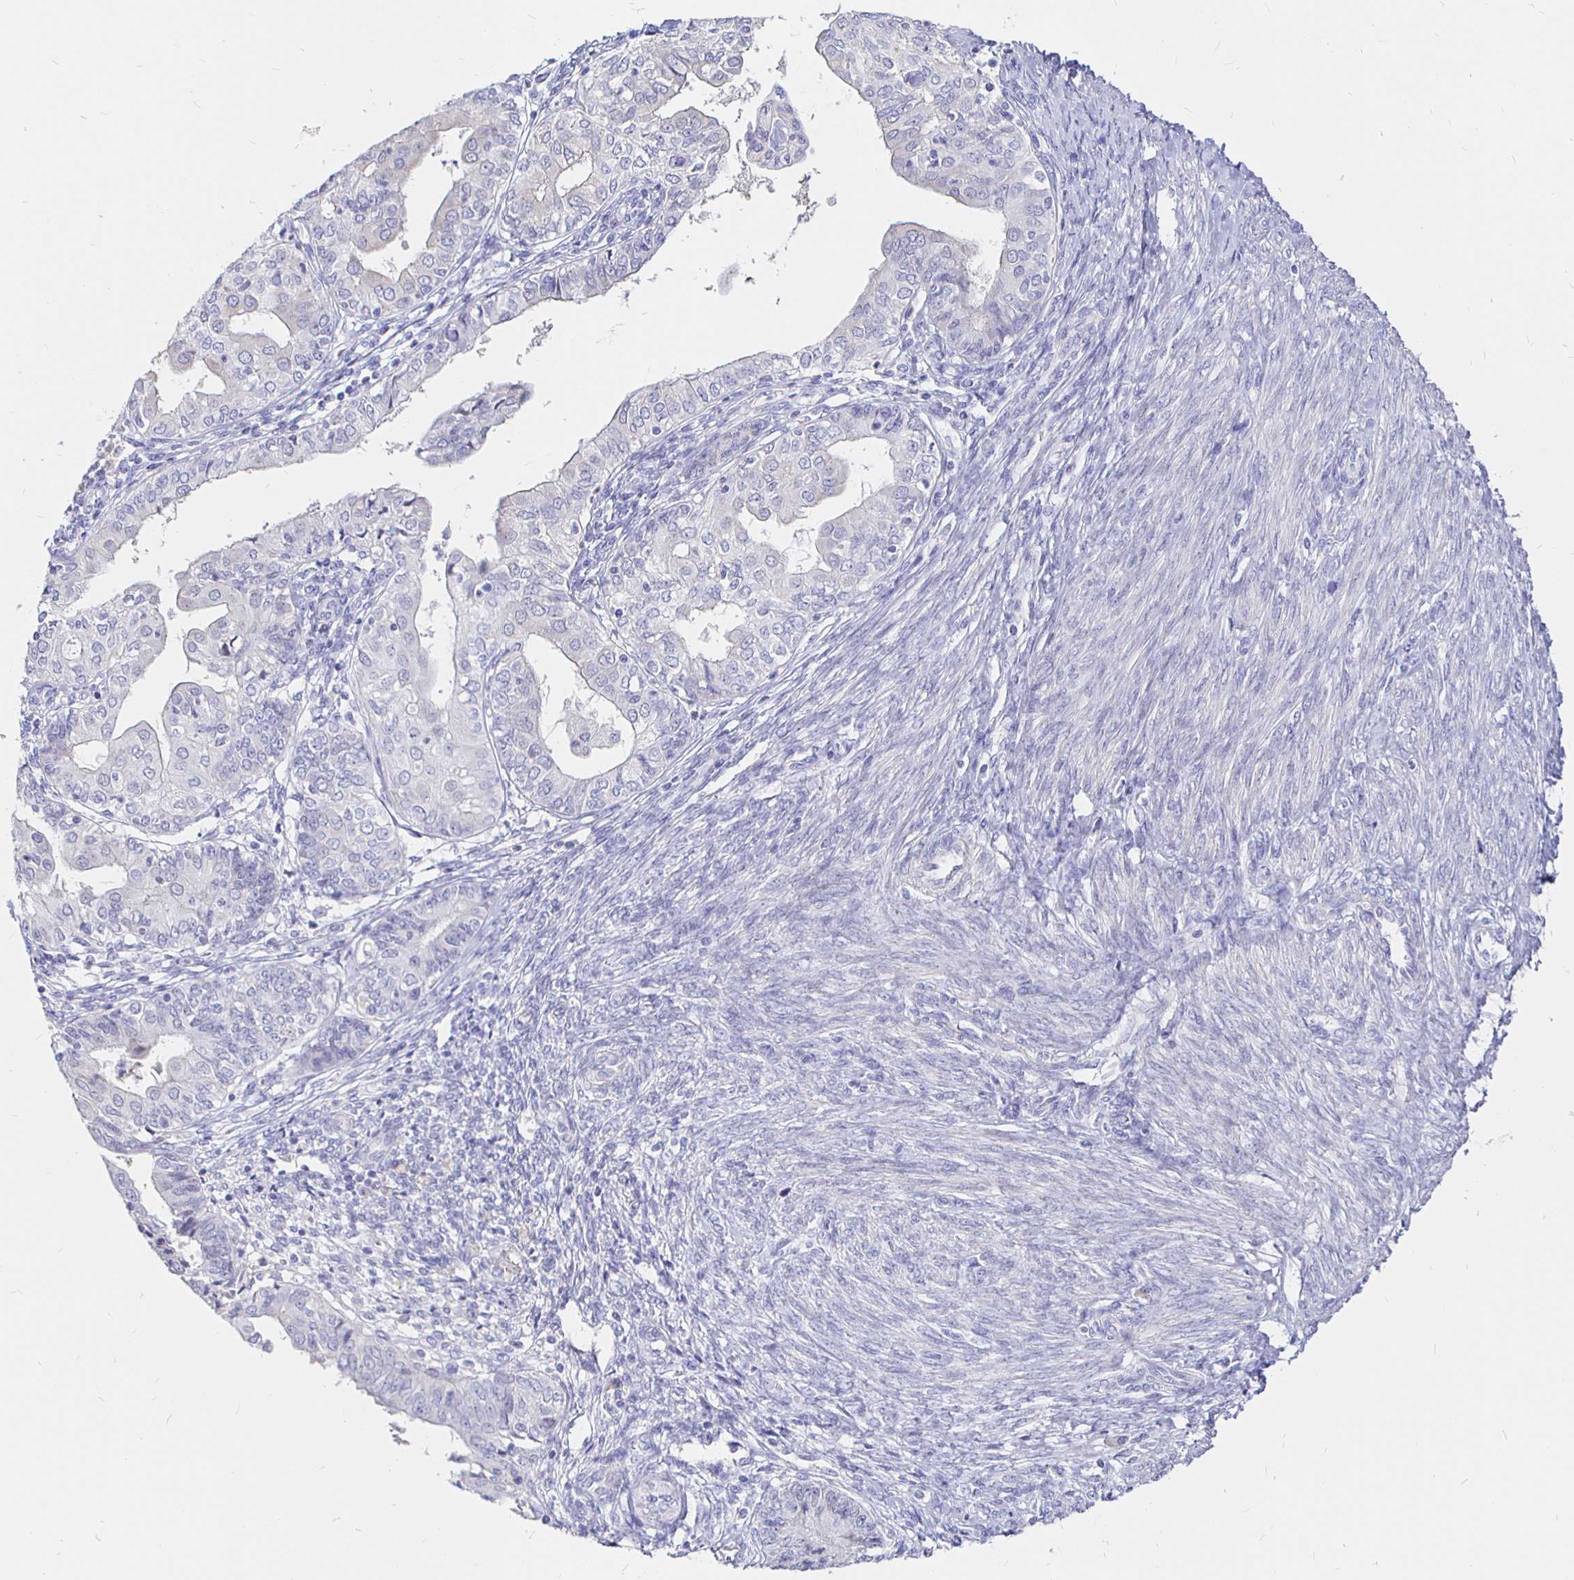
{"staining": {"intensity": "negative", "quantity": "none", "location": "none"}, "tissue": "endometrial cancer", "cell_type": "Tumor cells", "image_type": "cancer", "snomed": [{"axis": "morphology", "description": "Adenocarcinoma, NOS"}, {"axis": "topography", "description": "Endometrium"}], "caption": "Immunohistochemical staining of human endometrial cancer exhibits no significant staining in tumor cells. Brightfield microscopy of immunohistochemistry stained with DAB (3,3'-diaminobenzidine) (brown) and hematoxylin (blue), captured at high magnification.", "gene": "NECAB1", "patient": {"sex": "female", "age": 68}}